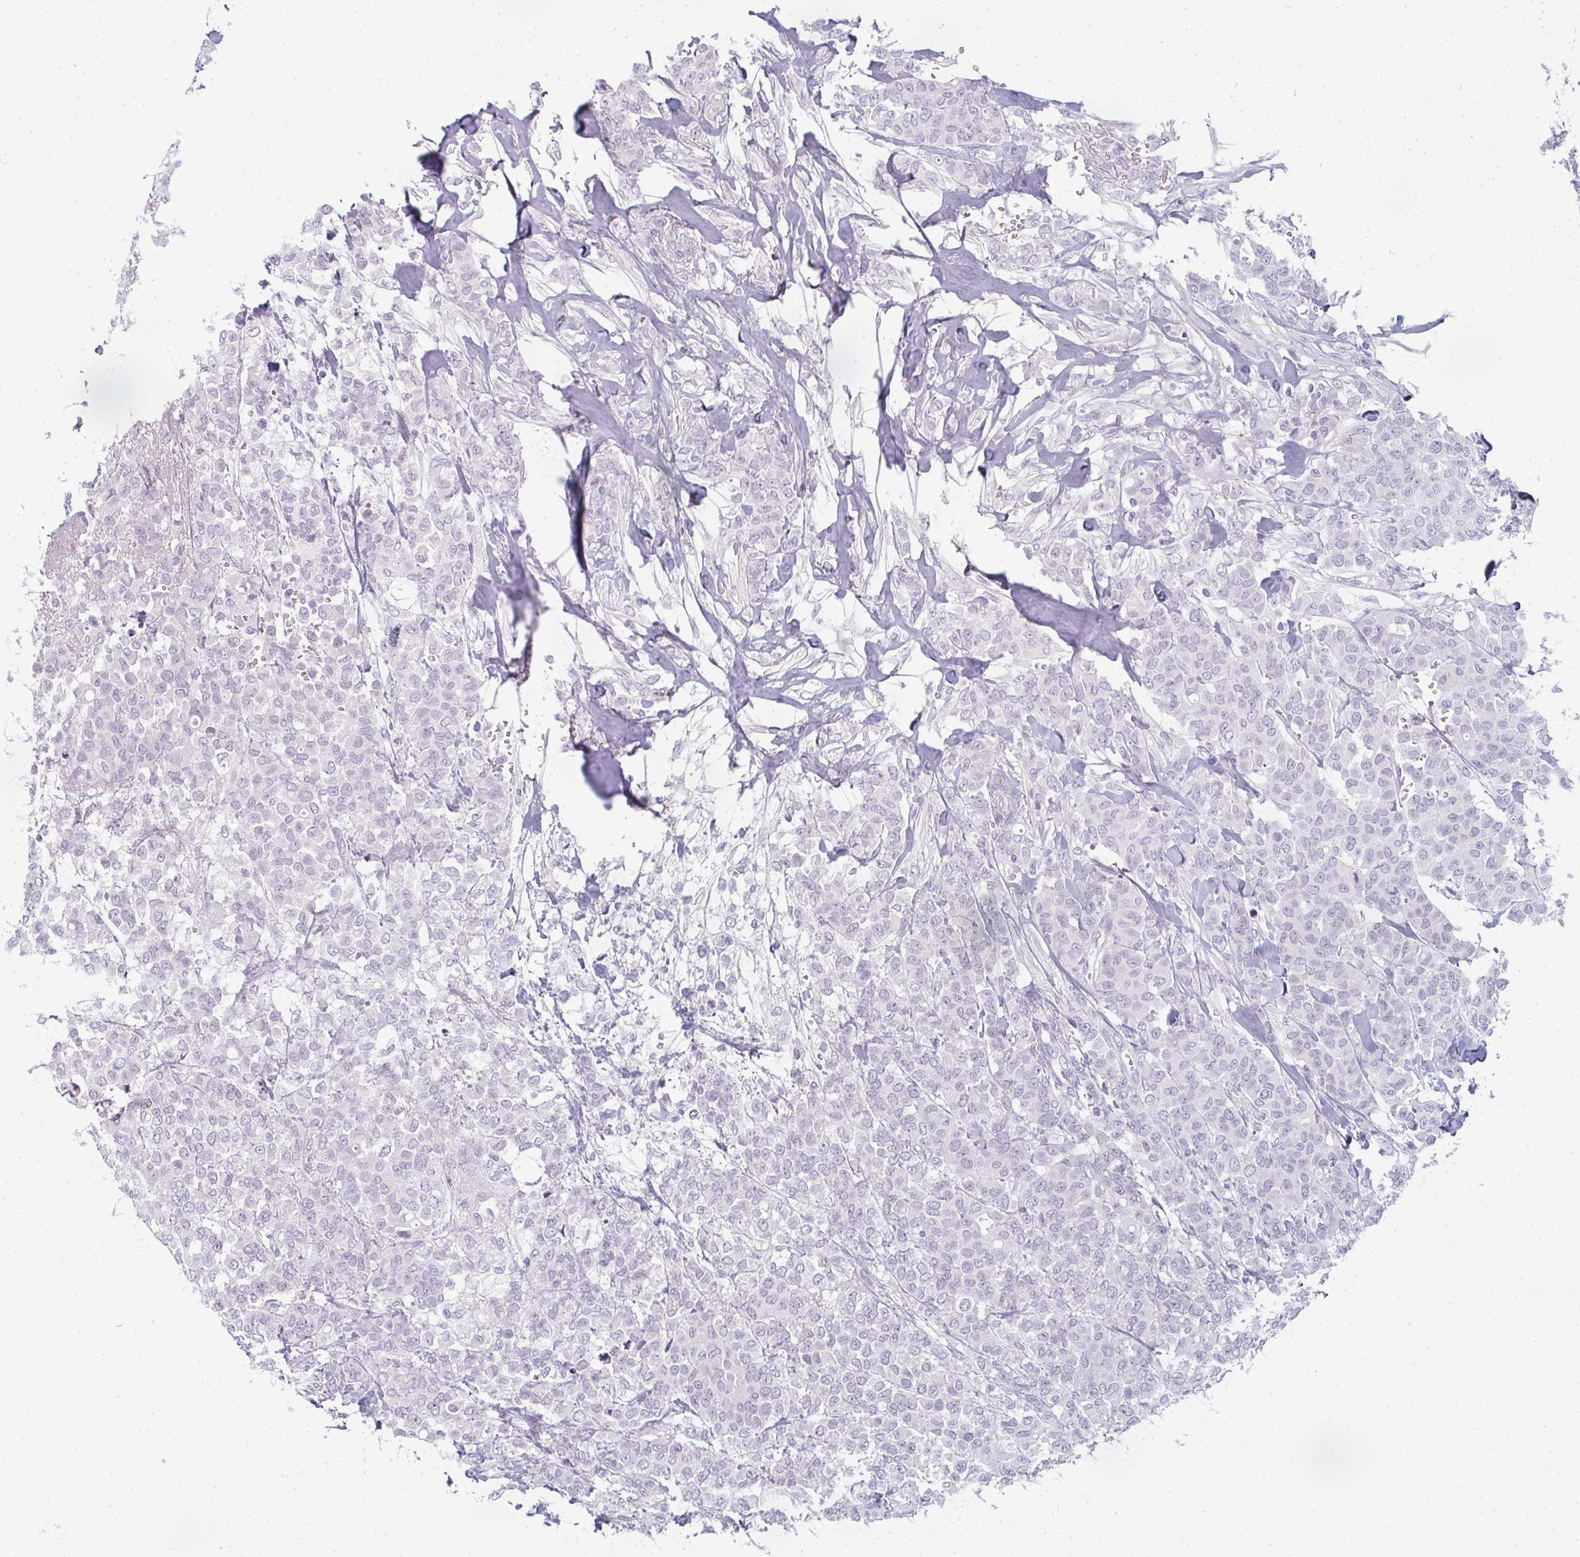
{"staining": {"intensity": "negative", "quantity": "none", "location": "none"}, "tissue": "breast cancer", "cell_type": "Tumor cells", "image_type": "cancer", "snomed": [{"axis": "morphology", "description": "Lobular carcinoma"}, {"axis": "topography", "description": "Breast"}], "caption": "Immunohistochemistry of lobular carcinoma (breast) shows no staining in tumor cells.", "gene": "RBBP6", "patient": {"sex": "female", "age": 91}}